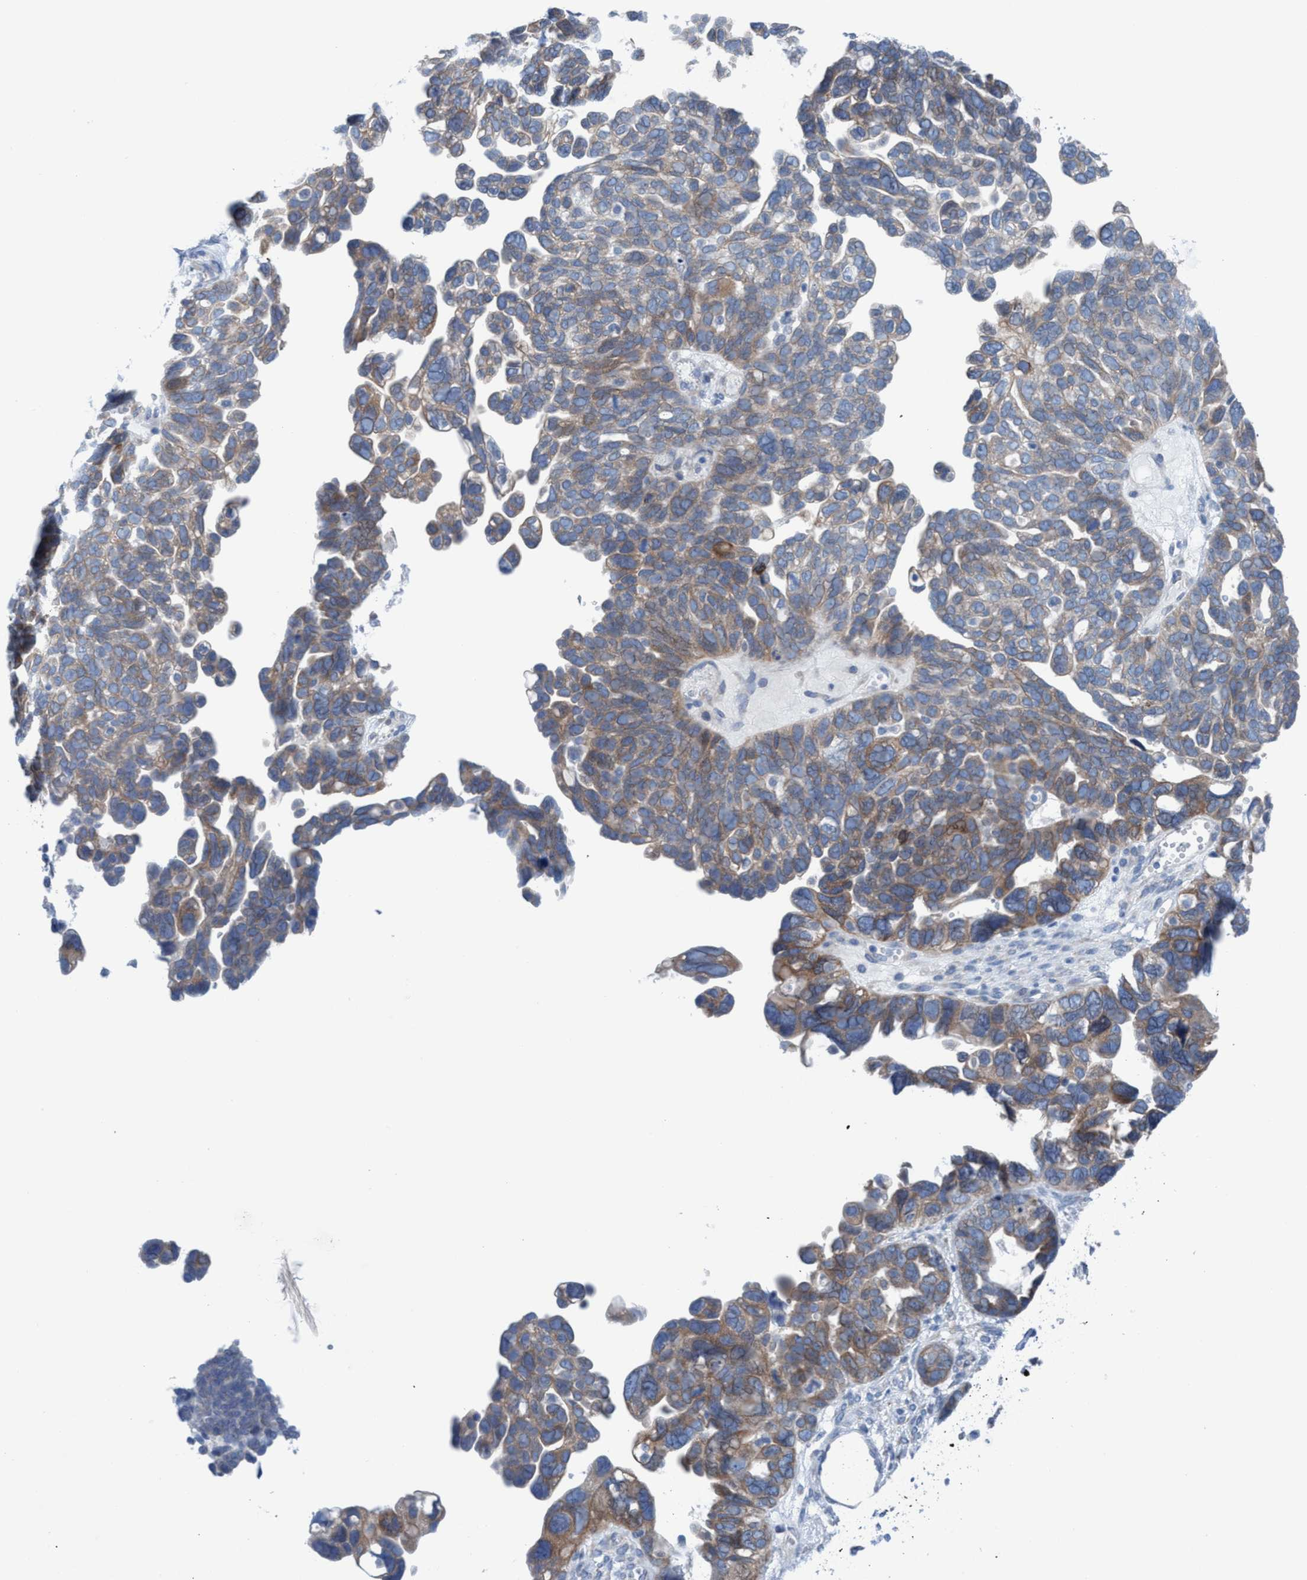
{"staining": {"intensity": "moderate", "quantity": ">75%", "location": "cytoplasmic/membranous"}, "tissue": "ovarian cancer", "cell_type": "Tumor cells", "image_type": "cancer", "snomed": [{"axis": "morphology", "description": "Cystadenocarcinoma, mucinous, NOS"}, {"axis": "topography", "description": "Ovary"}], "caption": "Moderate cytoplasmic/membranous expression is seen in approximately >75% of tumor cells in ovarian cancer.", "gene": "RSAD1", "patient": {"sex": "female", "age": 61}}